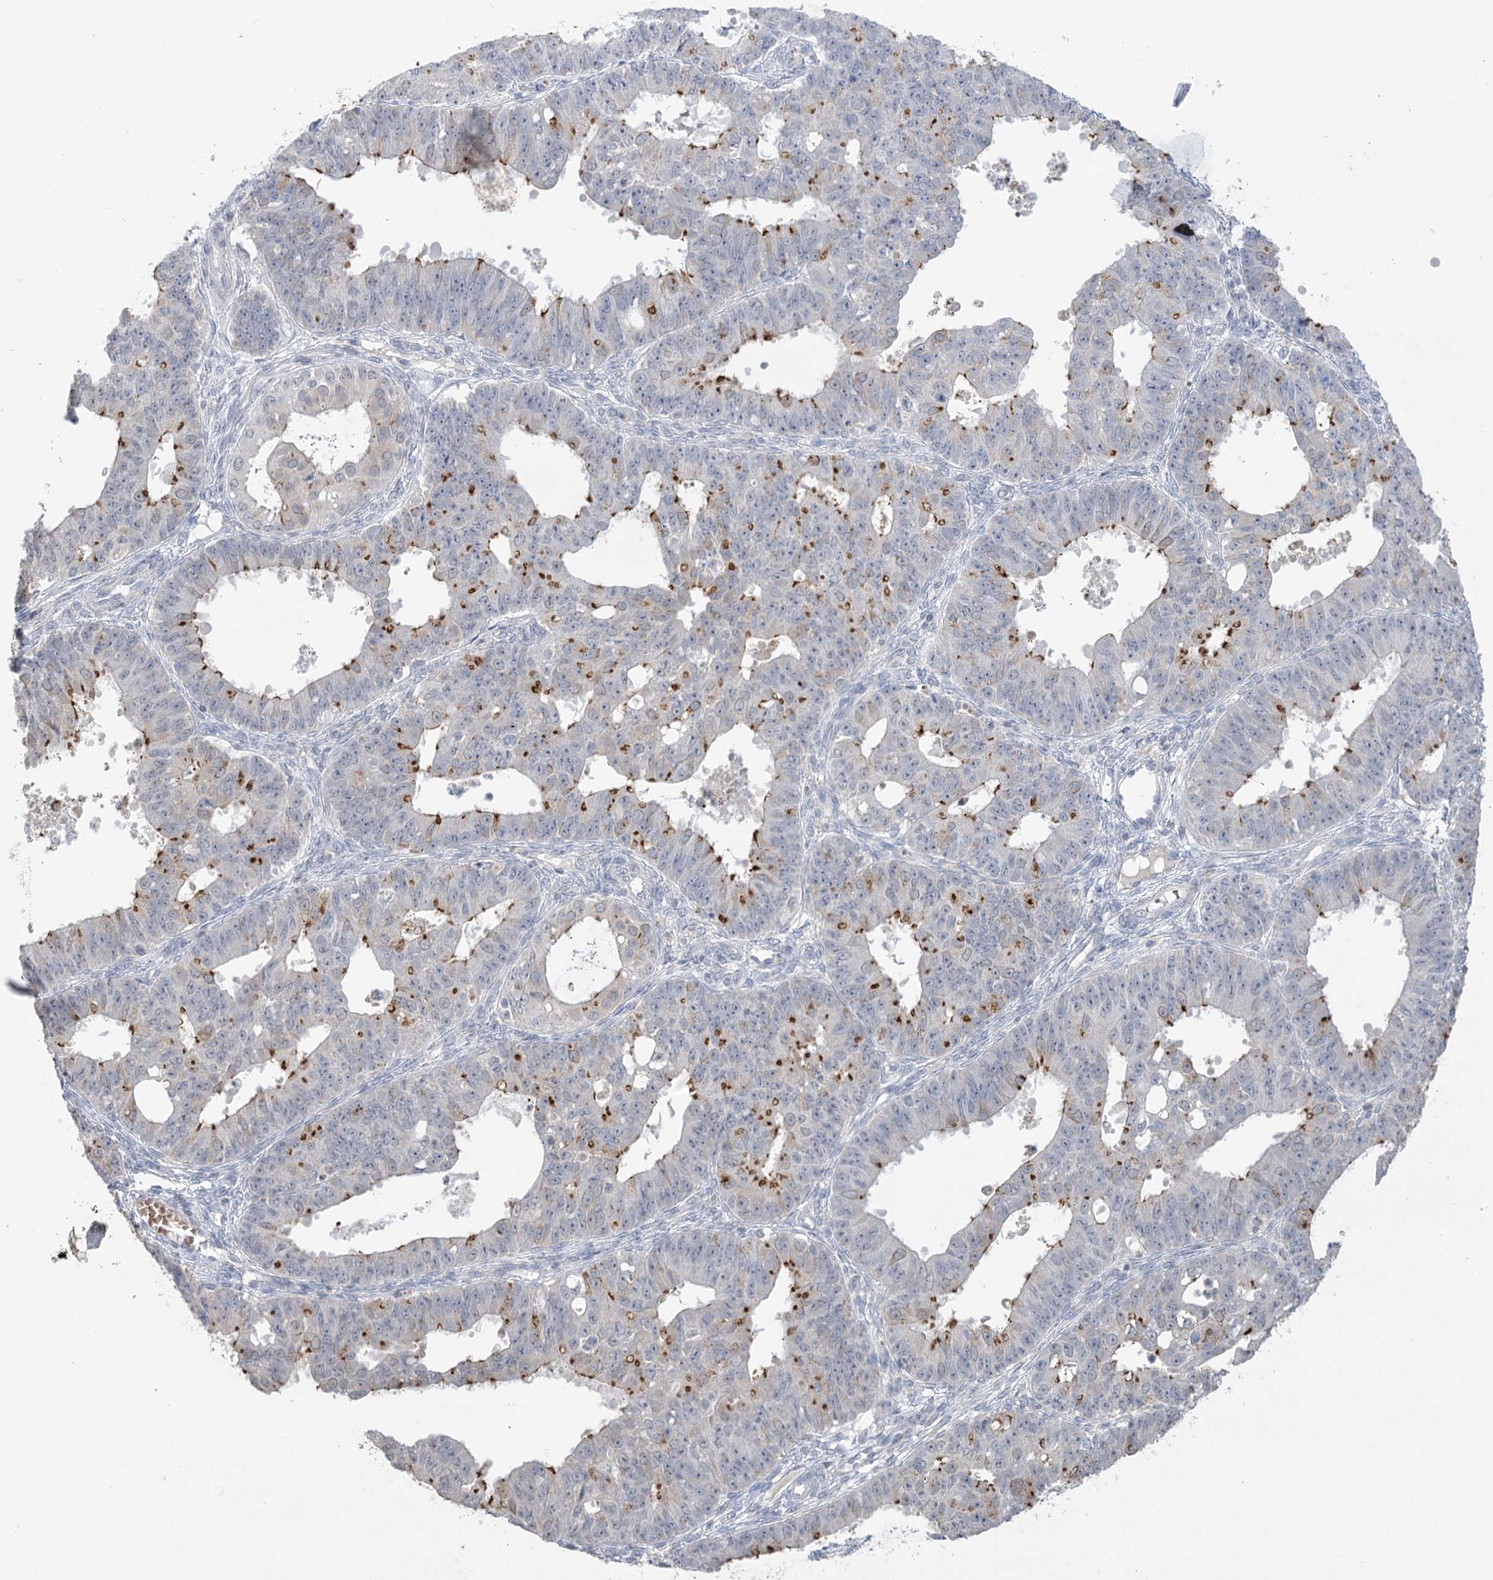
{"staining": {"intensity": "moderate", "quantity": "<25%", "location": "cytoplasmic/membranous"}, "tissue": "ovarian cancer", "cell_type": "Tumor cells", "image_type": "cancer", "snomed": [{"axis": "morphology", "description": "Carcinoma, endometroid"}, {"axis": "topography", "description": "Appendix"}, {"axis": "topography", "description": "Ovary"}], "caption": "Immunohistochemistry image of neoplastic tissue: ovarian endometroid carcinoma stained using immunohistochemistry exhibits low levels of moderate protein expression localized specifically in the cytoplasmic/membranous of tumor cells, appearing as a cytoplasmic/membranous brown color.", "gene": "TRAF3IP1", "patient": {"sex": "female", "age": 42}}